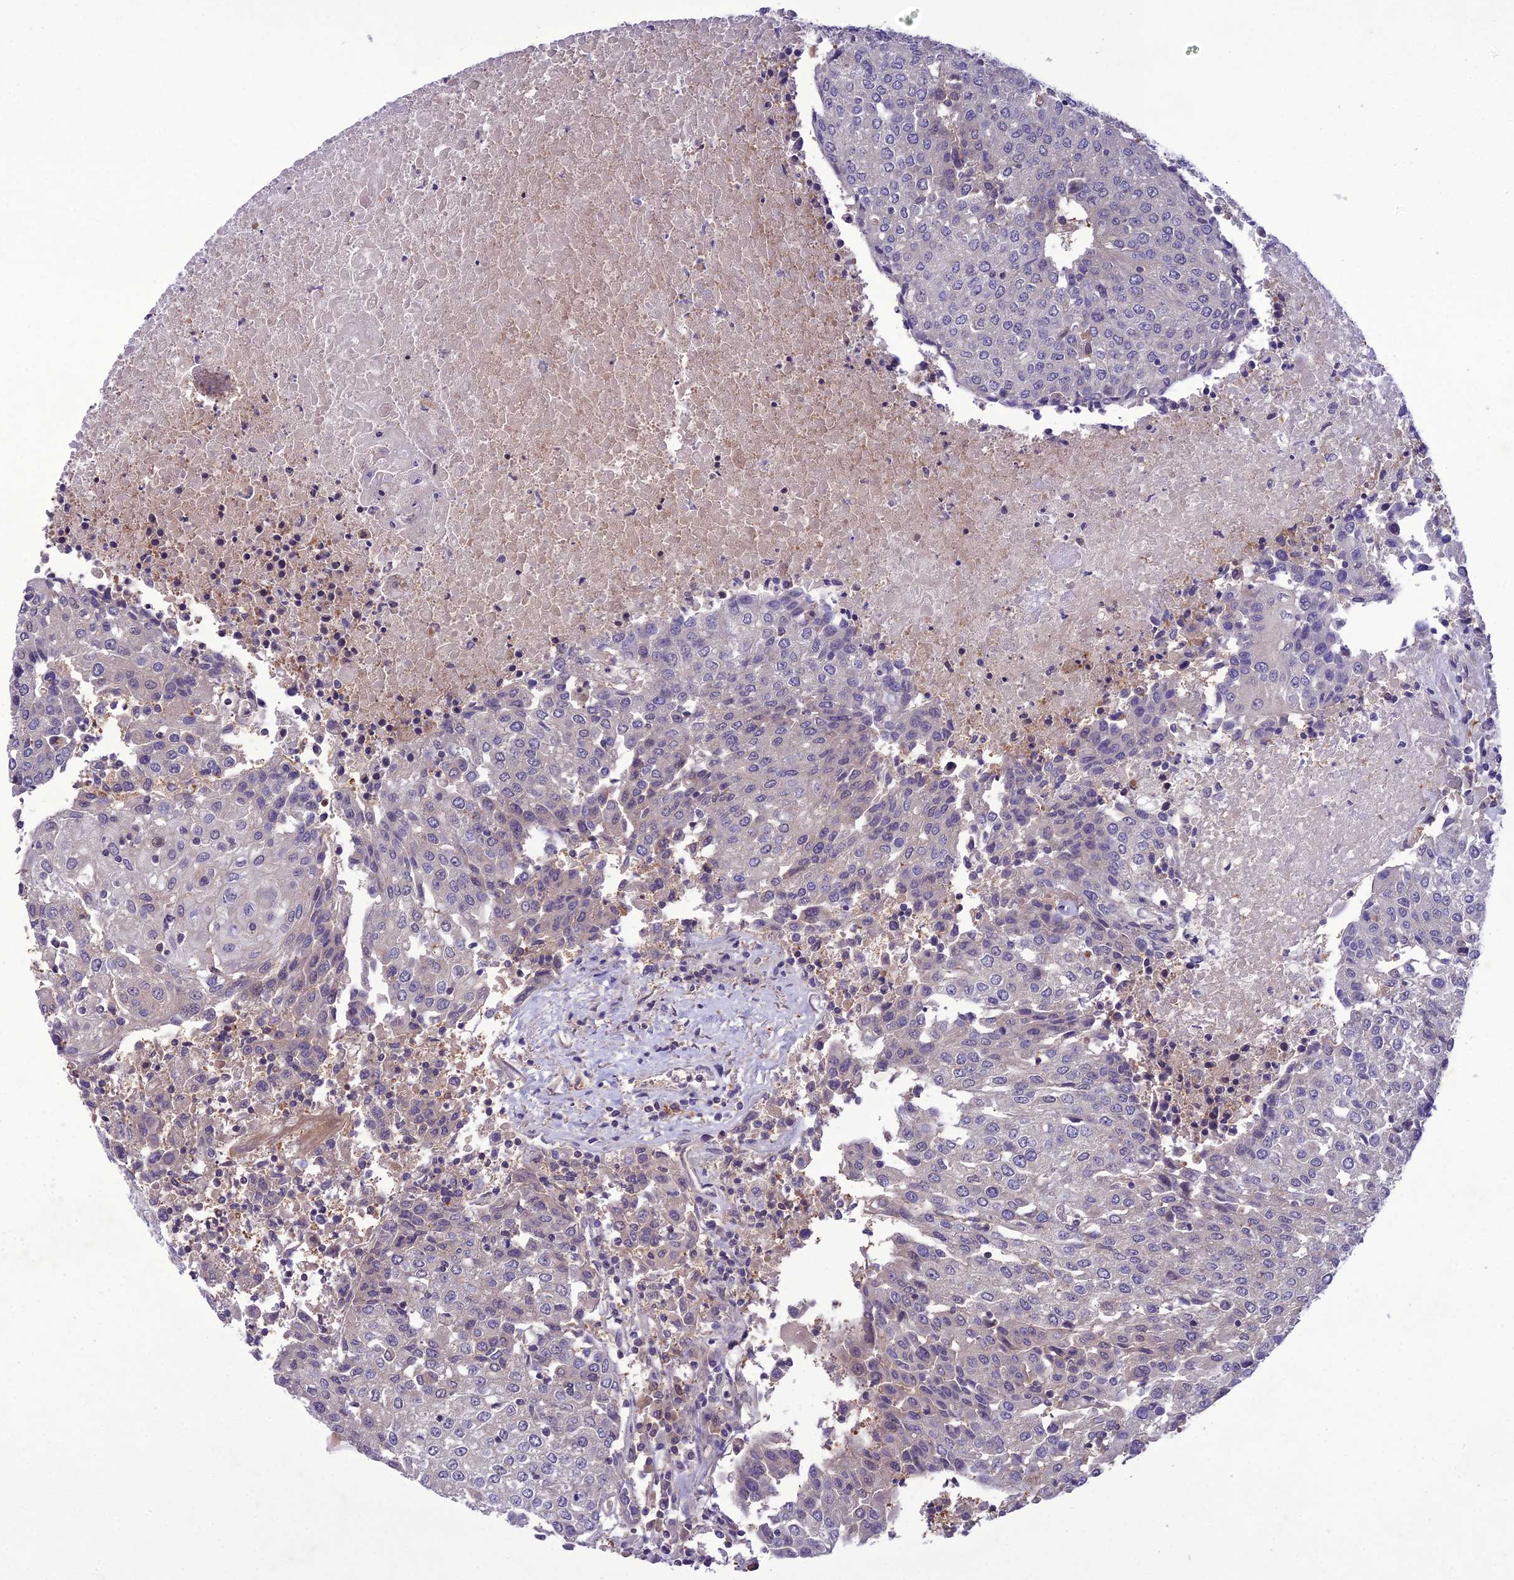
{"staining": {"intensity": "negative", "quantity": "none", "location": "none"}, "tissue": "urothelial cancer", "cell_type": "Tumor cells", "image_type": "cancer", "snomed": [{"axis": "morphology", "description": "Urothelial carcinoma, High grade"}, {"axis": "topography", "description": "Urinary bladder"}], "caption": "This histopathology image is of urothelial cancer stained with immunohistochemistry (IHC) to label a protein in brown with the nuclei are counter-stained blue. There is no positivity in tumor cells.", "gene": "GDF6", "patient": {"sex": "female", "age": 85}}